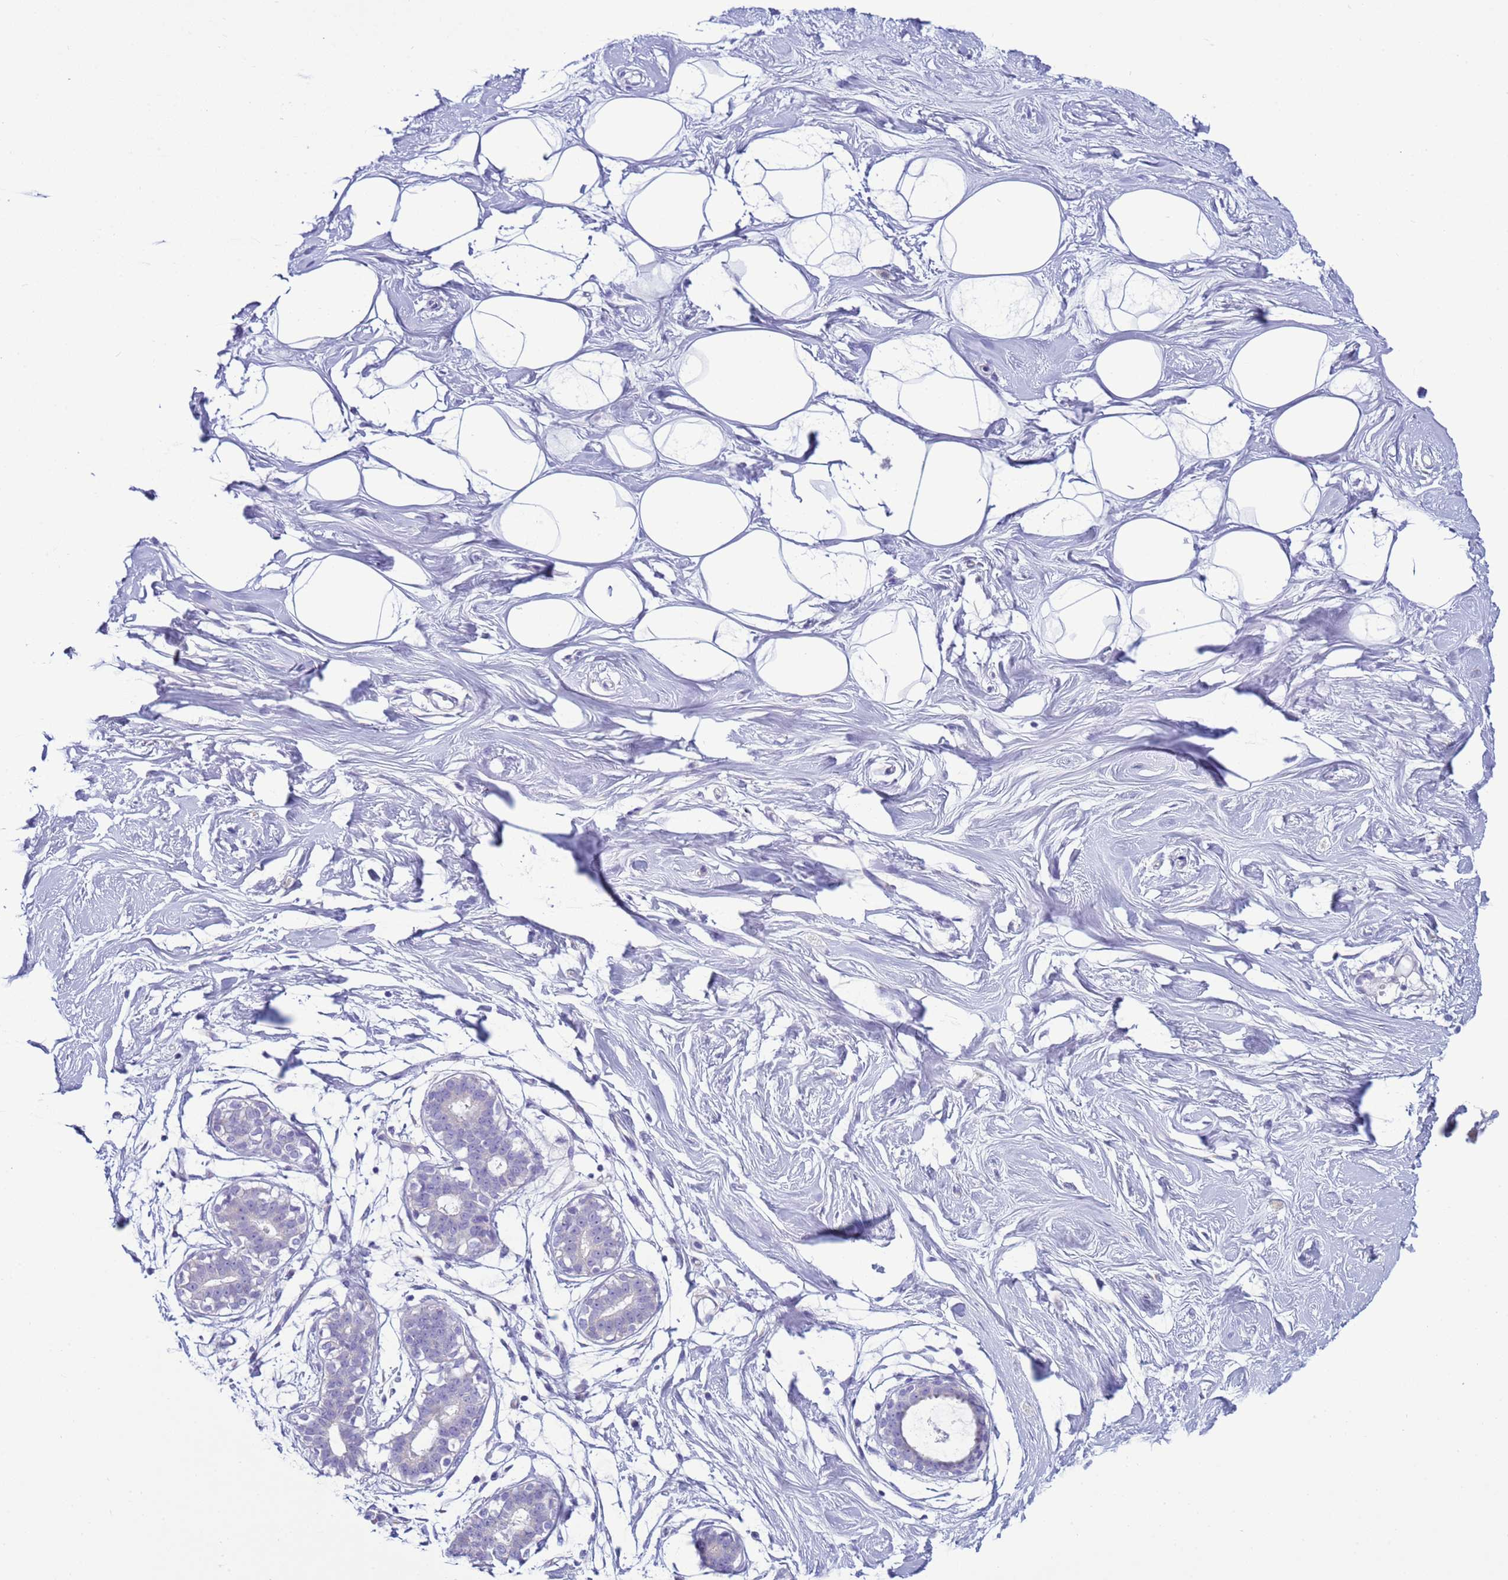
{"staining": {"intensity": "negative", "quantity": "none", "location": "none"}, "tissue": "breast", "cell_type": "Adipocytes", "image_type": "normal", "snomed": [{"axis": "morphology", "description": "Normal tissue, NOS"}, {"axis": "morphology", "description": "Adenoma, NOS"}, {"axis": "topography", "description": "Breast"}], "caption": "This is an immunohistochemistry (IHC) micrograph of benign breast. There is no expression in adipocytes.", "gene": "CST1", "patient": {"sex": "female", "age": 23}}